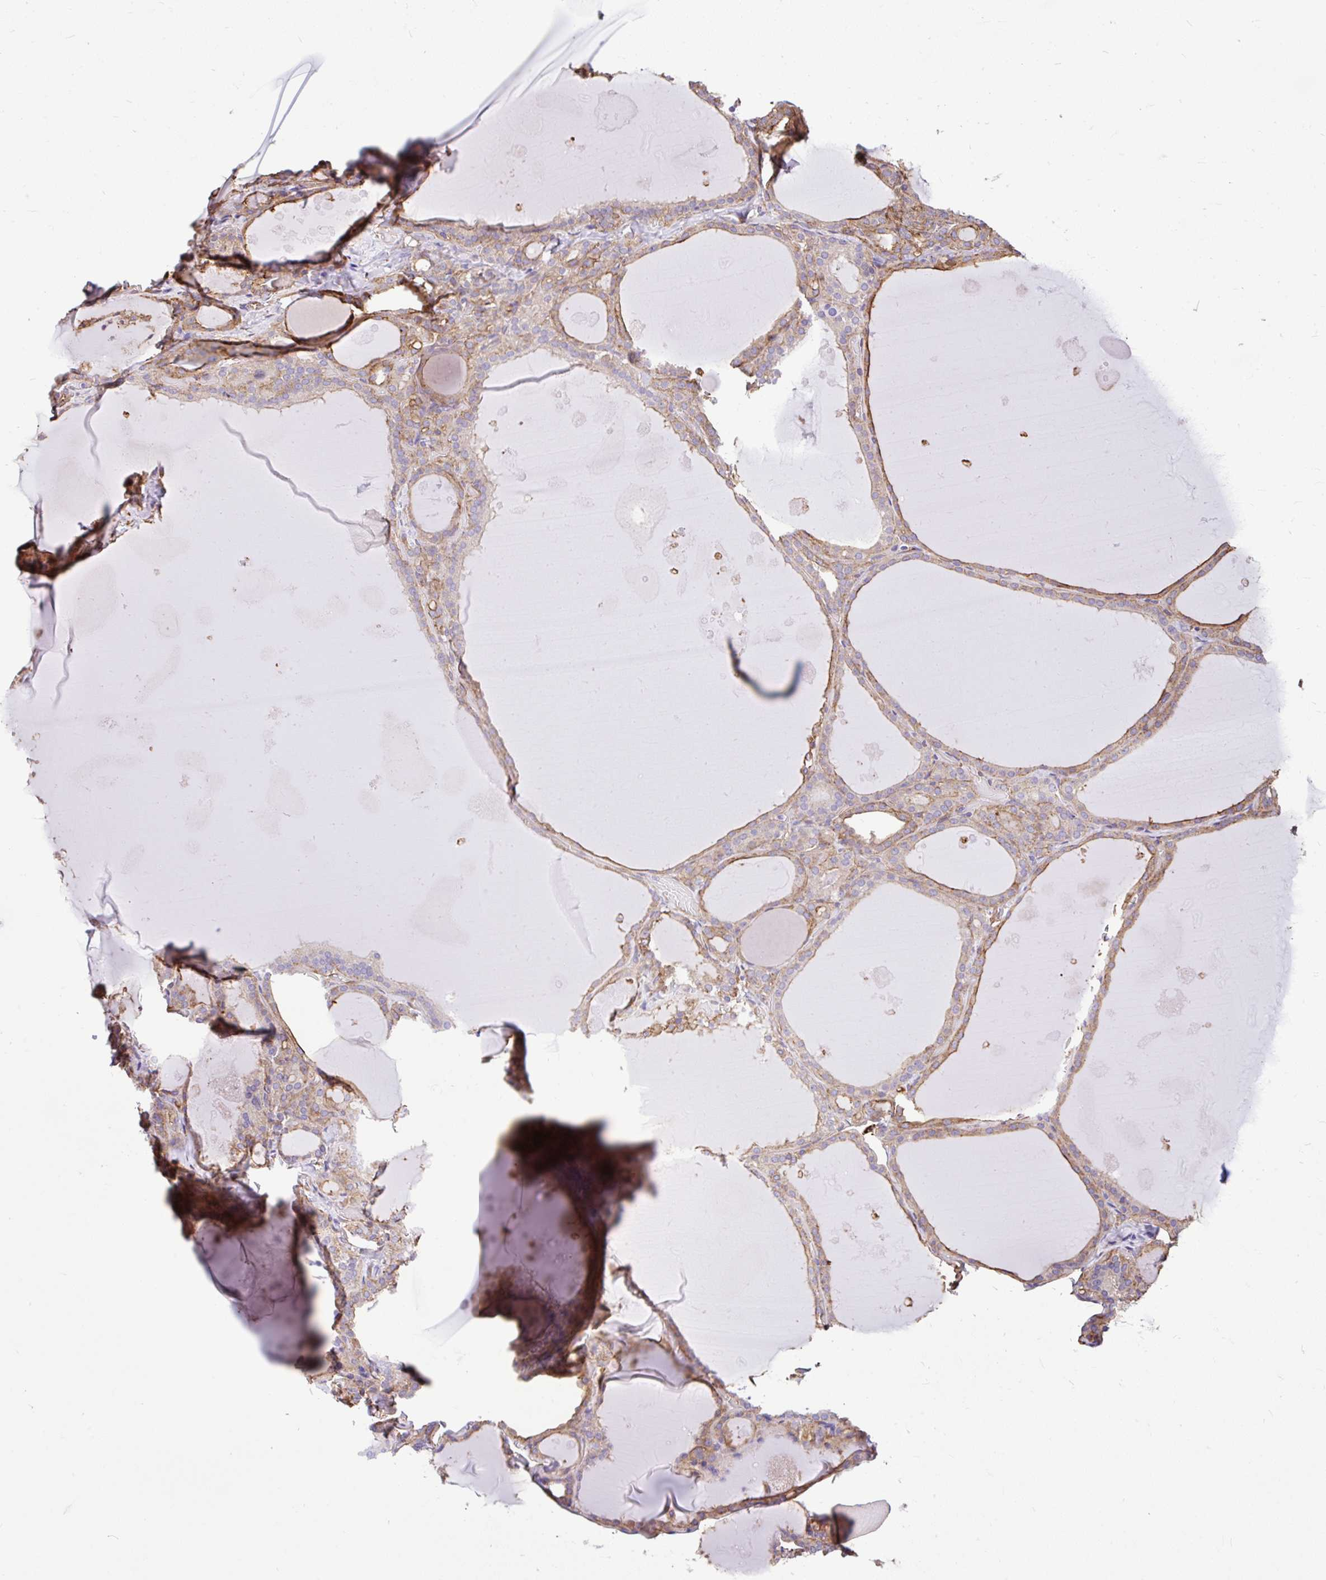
{"staining": {"intensity": "moderate", "quantity": "25%-75%", "location": "cytoplasmic/membranous"}, "tissue": "thyroid gland", "cell_type": "Glandular cells", "image_type": "normal", "snomed": [{"axis": "morphology", "description": "Normal tissue, NOS"}, {"axis": "topography", "description": "Thyroid gland"}], "caption": "A brown stain labels moderate cytoplasmic/membranous expression of a protein in glandular cells of unremarkable human thyroid gland.", "gene": "PTPRK", "patient": {"sex": "male", "age": 56}}